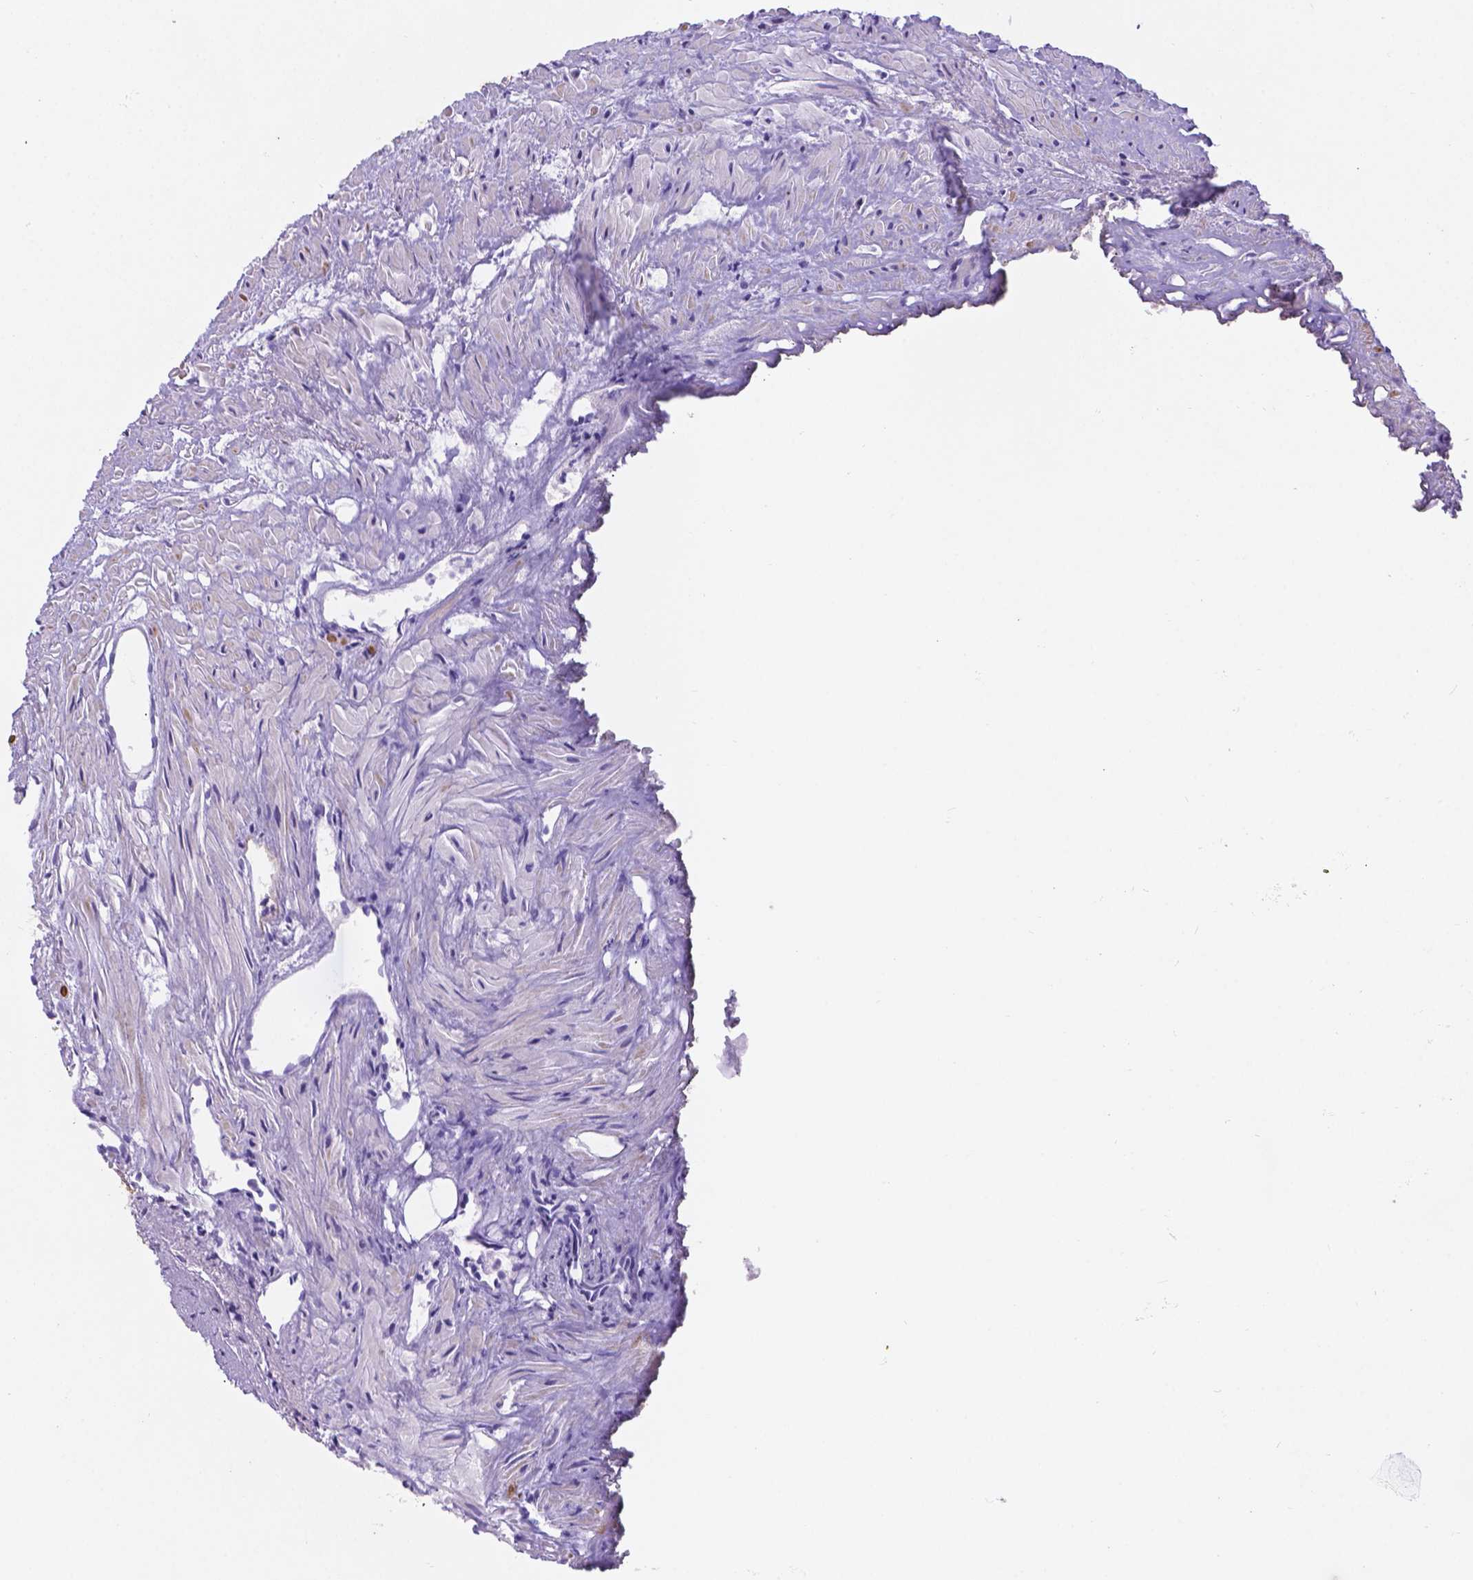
{"staining": {"intensity": "negative", "quantity": "none", "location": "none"}, "tissue": "prostate cancer", "cell_type": "Tumor cells", "image_type": "cancer", "snomed": [{"axis": "morphology", "description": "Adenocarcinoma, High grade"}, {"axis": "topography", "description": "Prostate"}], "caption": "Protein analysis of prostate cancer shows no significant expression in tumor cells. (Brightfield microscopy of DAB immunohistochemistry at high magnification).", "gene": "DMWD", "patient": {"sex": "male", "age": 81}}